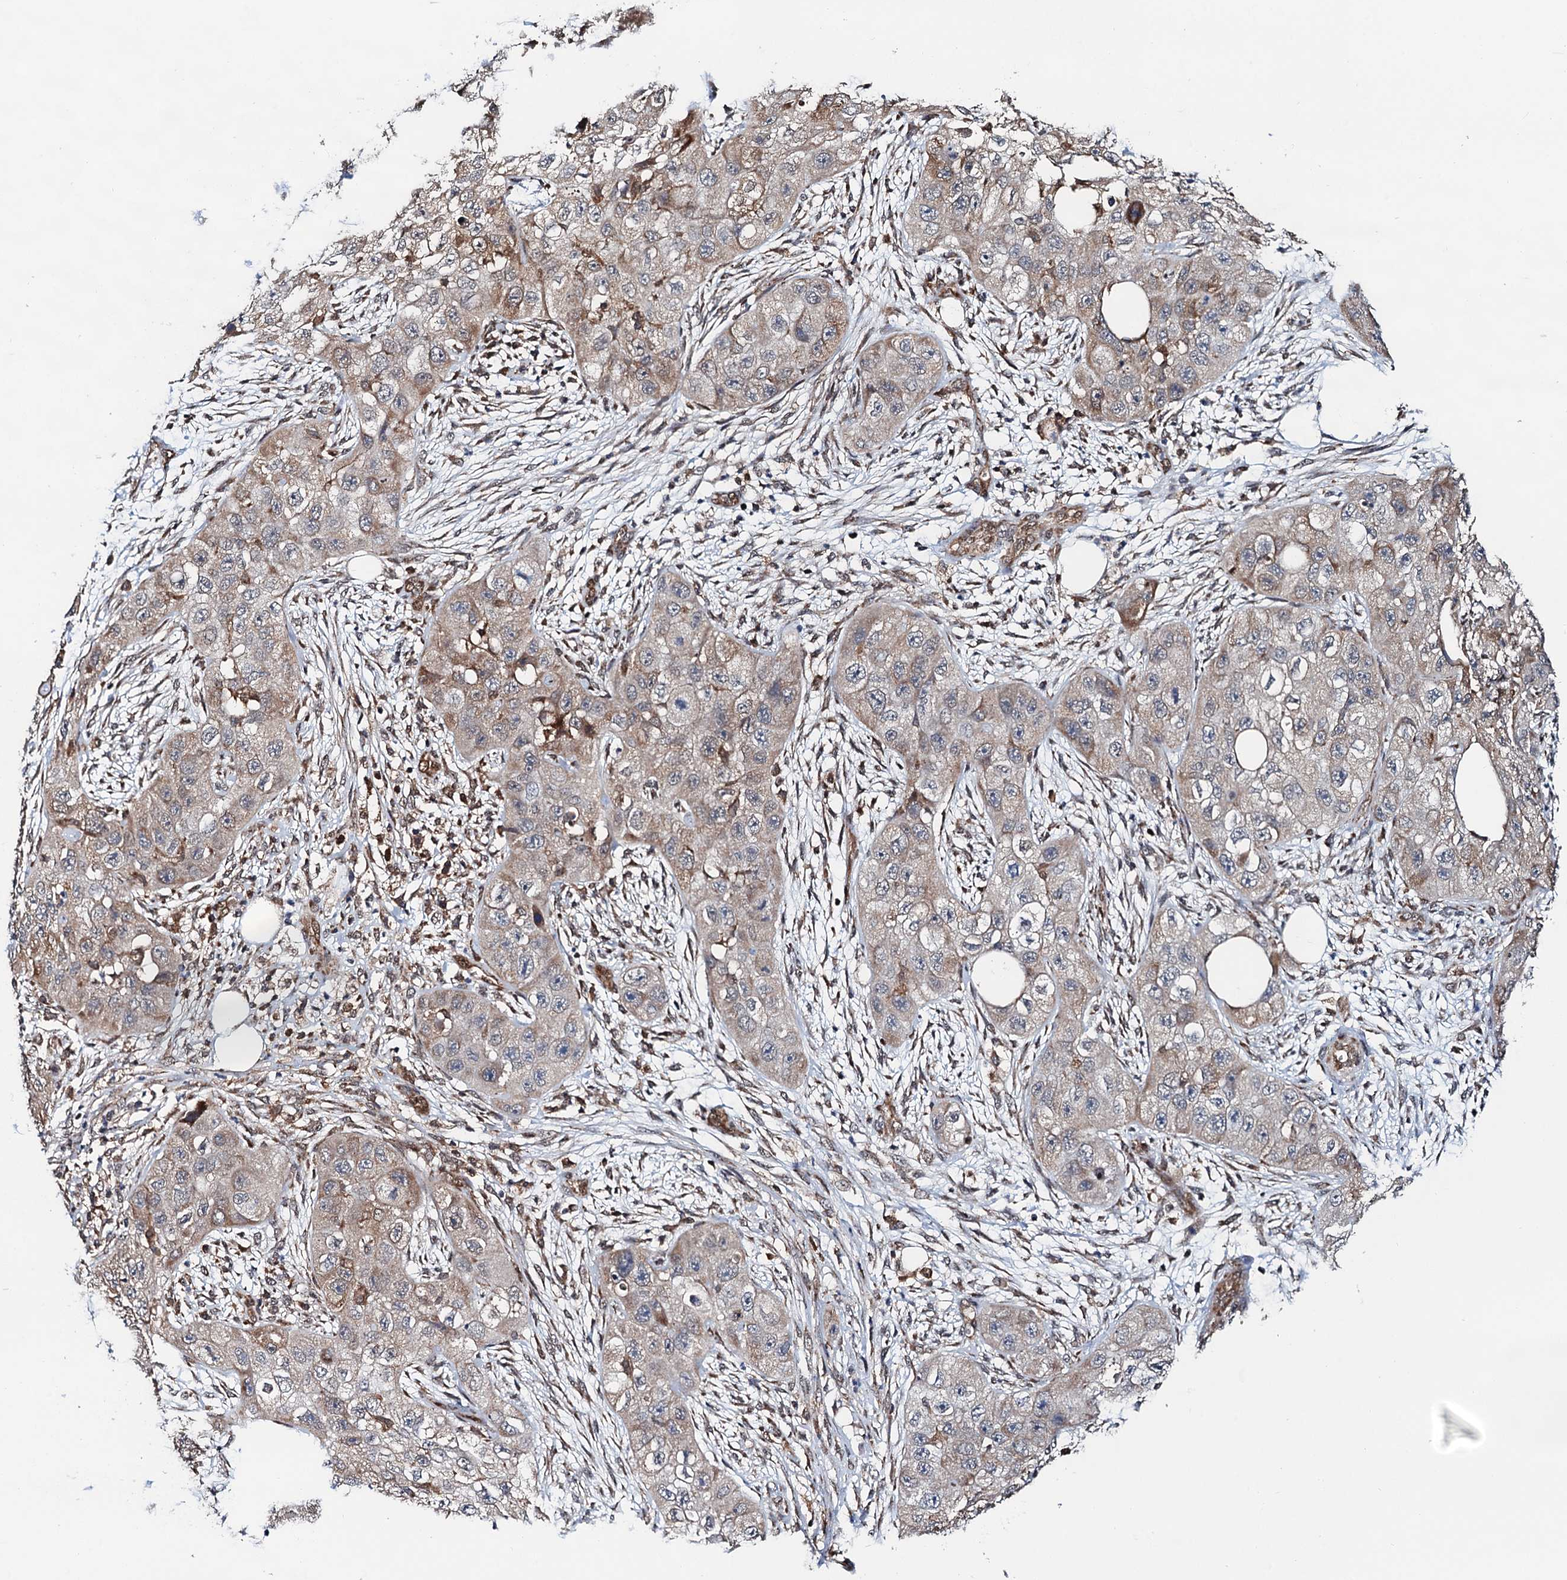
{"staining": {"intensity": "weak", "quantity": ">75%", "location": "cytoplasmic/membranous"}, "tissue": "skin cancer", "cell_type": "Tumor cells", "image_type": "cancer", "snomed": [{"axis": "morphology", "description": "Squamous cell carcinoma, NOS"}, {"axis": "topography", "description": "Skin"}, {"axis": "topography", "description": "Subcutis"}], "caption": "A low amount of weak cytoplasmic/membranous staining is seen in approximately >75% of tumor cells in skin squamous cell carcinoma tissue.", "gene": "CMPK2", "patient": {"sex": "male", "age": 73}}